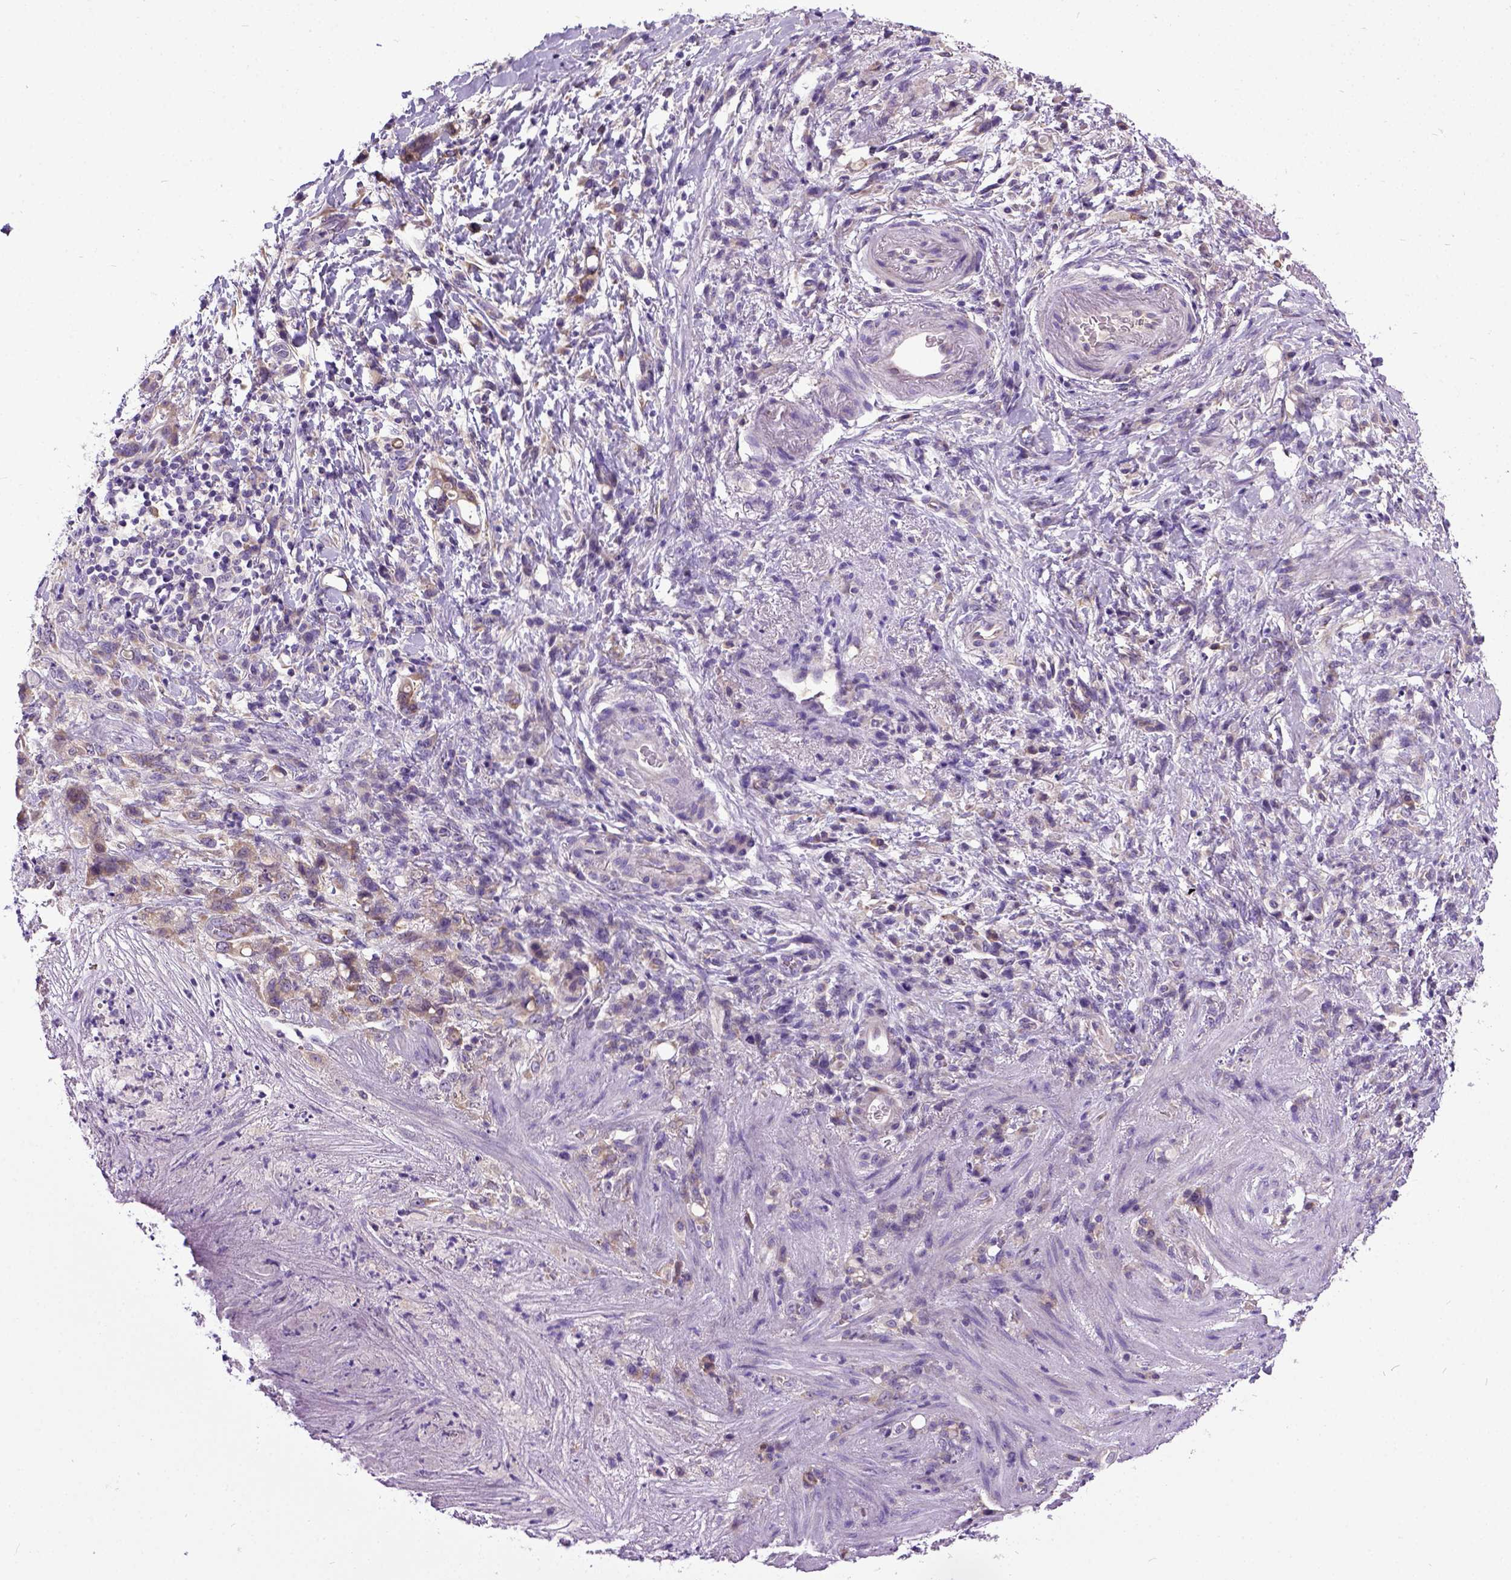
{"staining": {"intensity": "weak", "quantity": "25%-75%", "location": "cytoplasmic/membranous"}, "tissue": "stomach cancer", "cell_type": "Tumor cells", "image_type": "cancer", "snomed": [{"axis": "morphology", "description": "Adenocarcinoma, NOS"}, {"axis": "topography", "description": "Stomach"}], "caption": "Tumor cells exhibit low levels of weak cytoplasmic/membranous positivity in about 25%-75% of cells in stomach cancer (adenocarcinoma). Nuclei are stained in blue.", "gene": "NEK5", "patient": {"sex": "female", "age": 84}}